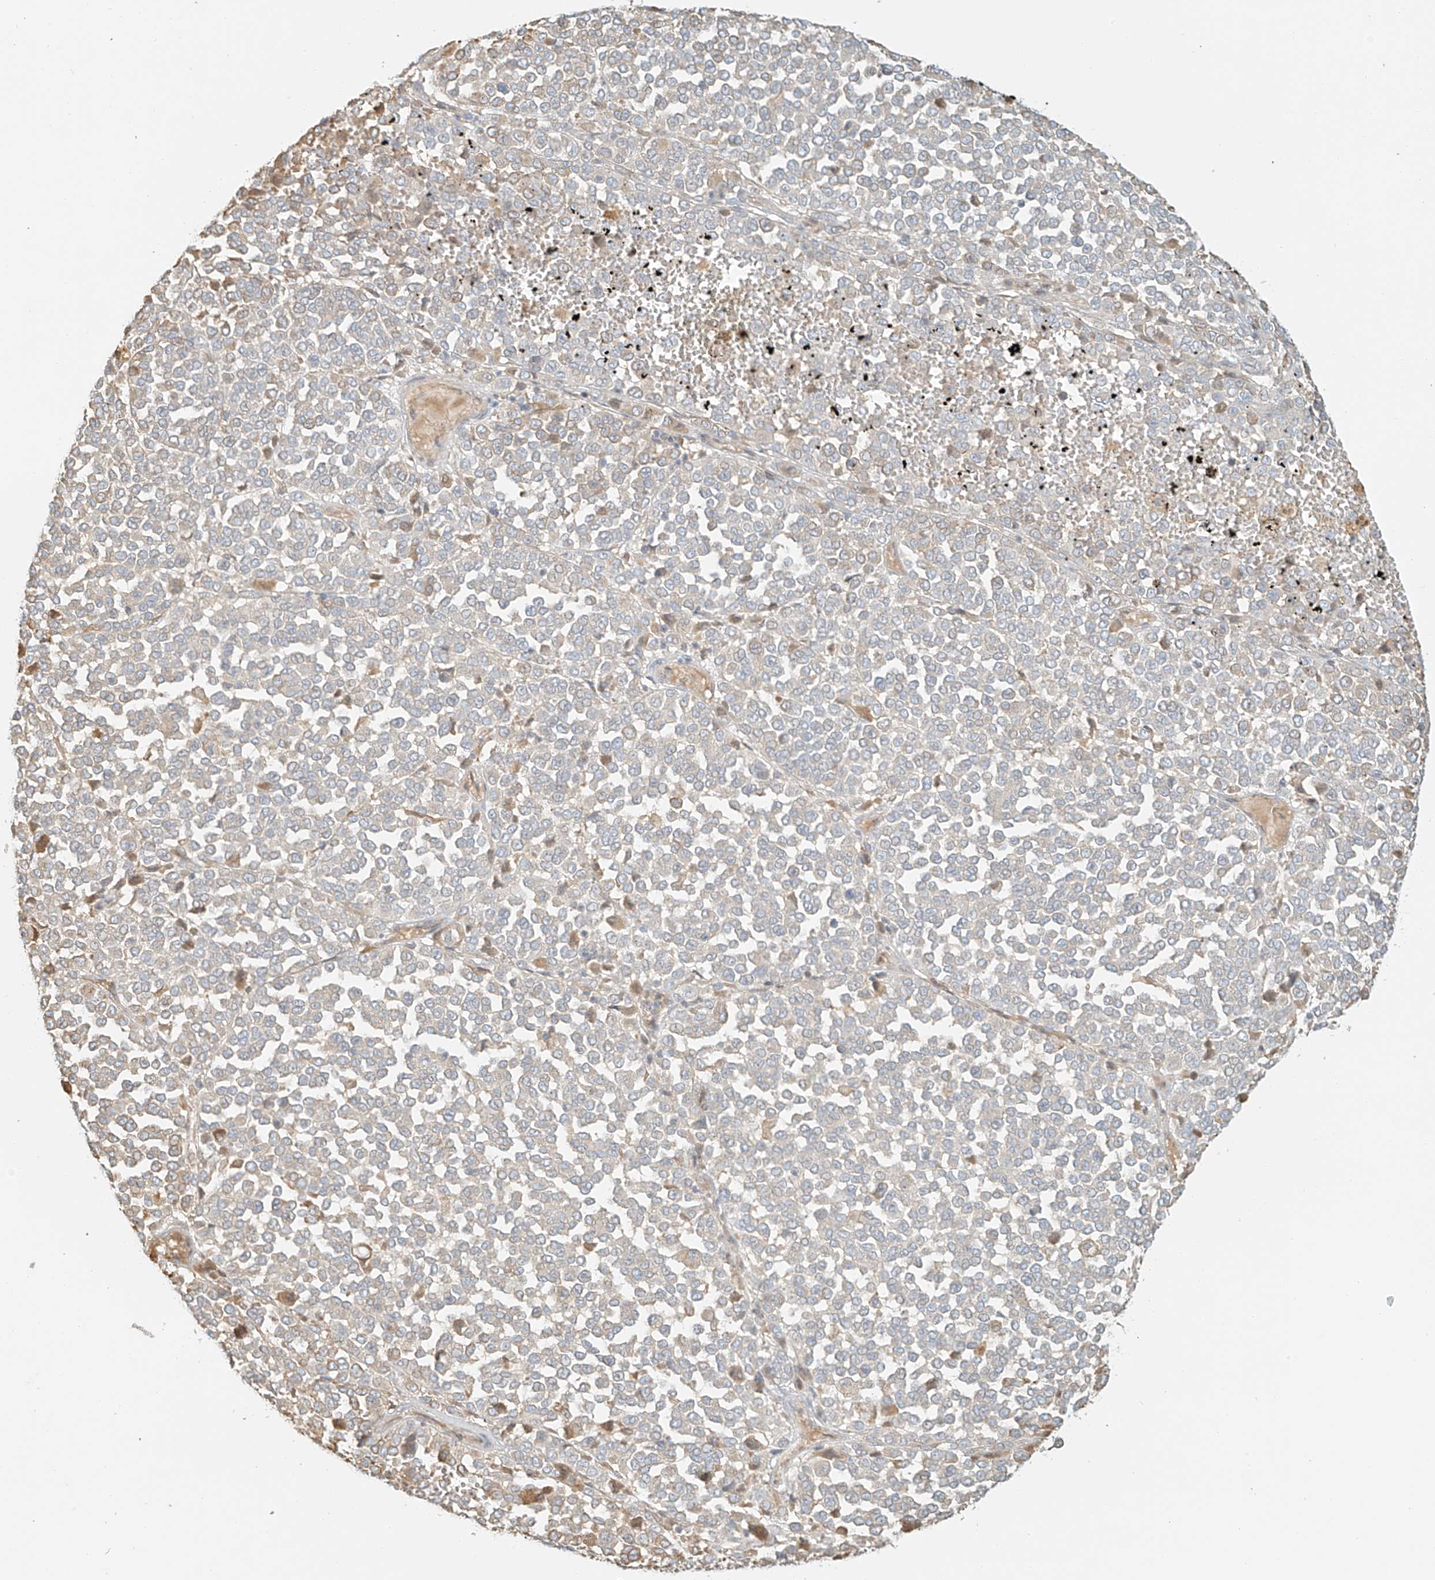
{"staining": {"intensity": "negative", "quantity": "none", "location": "none"}, "tissue": "melanoma", "cell_type": "Tumor cells", "image_type": "cancer", "snomed": [{"axis": "morphology", "description": "Malignant melanoma, Metastatic site"}, {"axis": "topography", "description": "Pancreas"}], "caption": "The photomicrograph shows no staining of tumor cells in melanoma.", "gene": "UPK1B", "patient": {"sex": "female", "age": 30}}